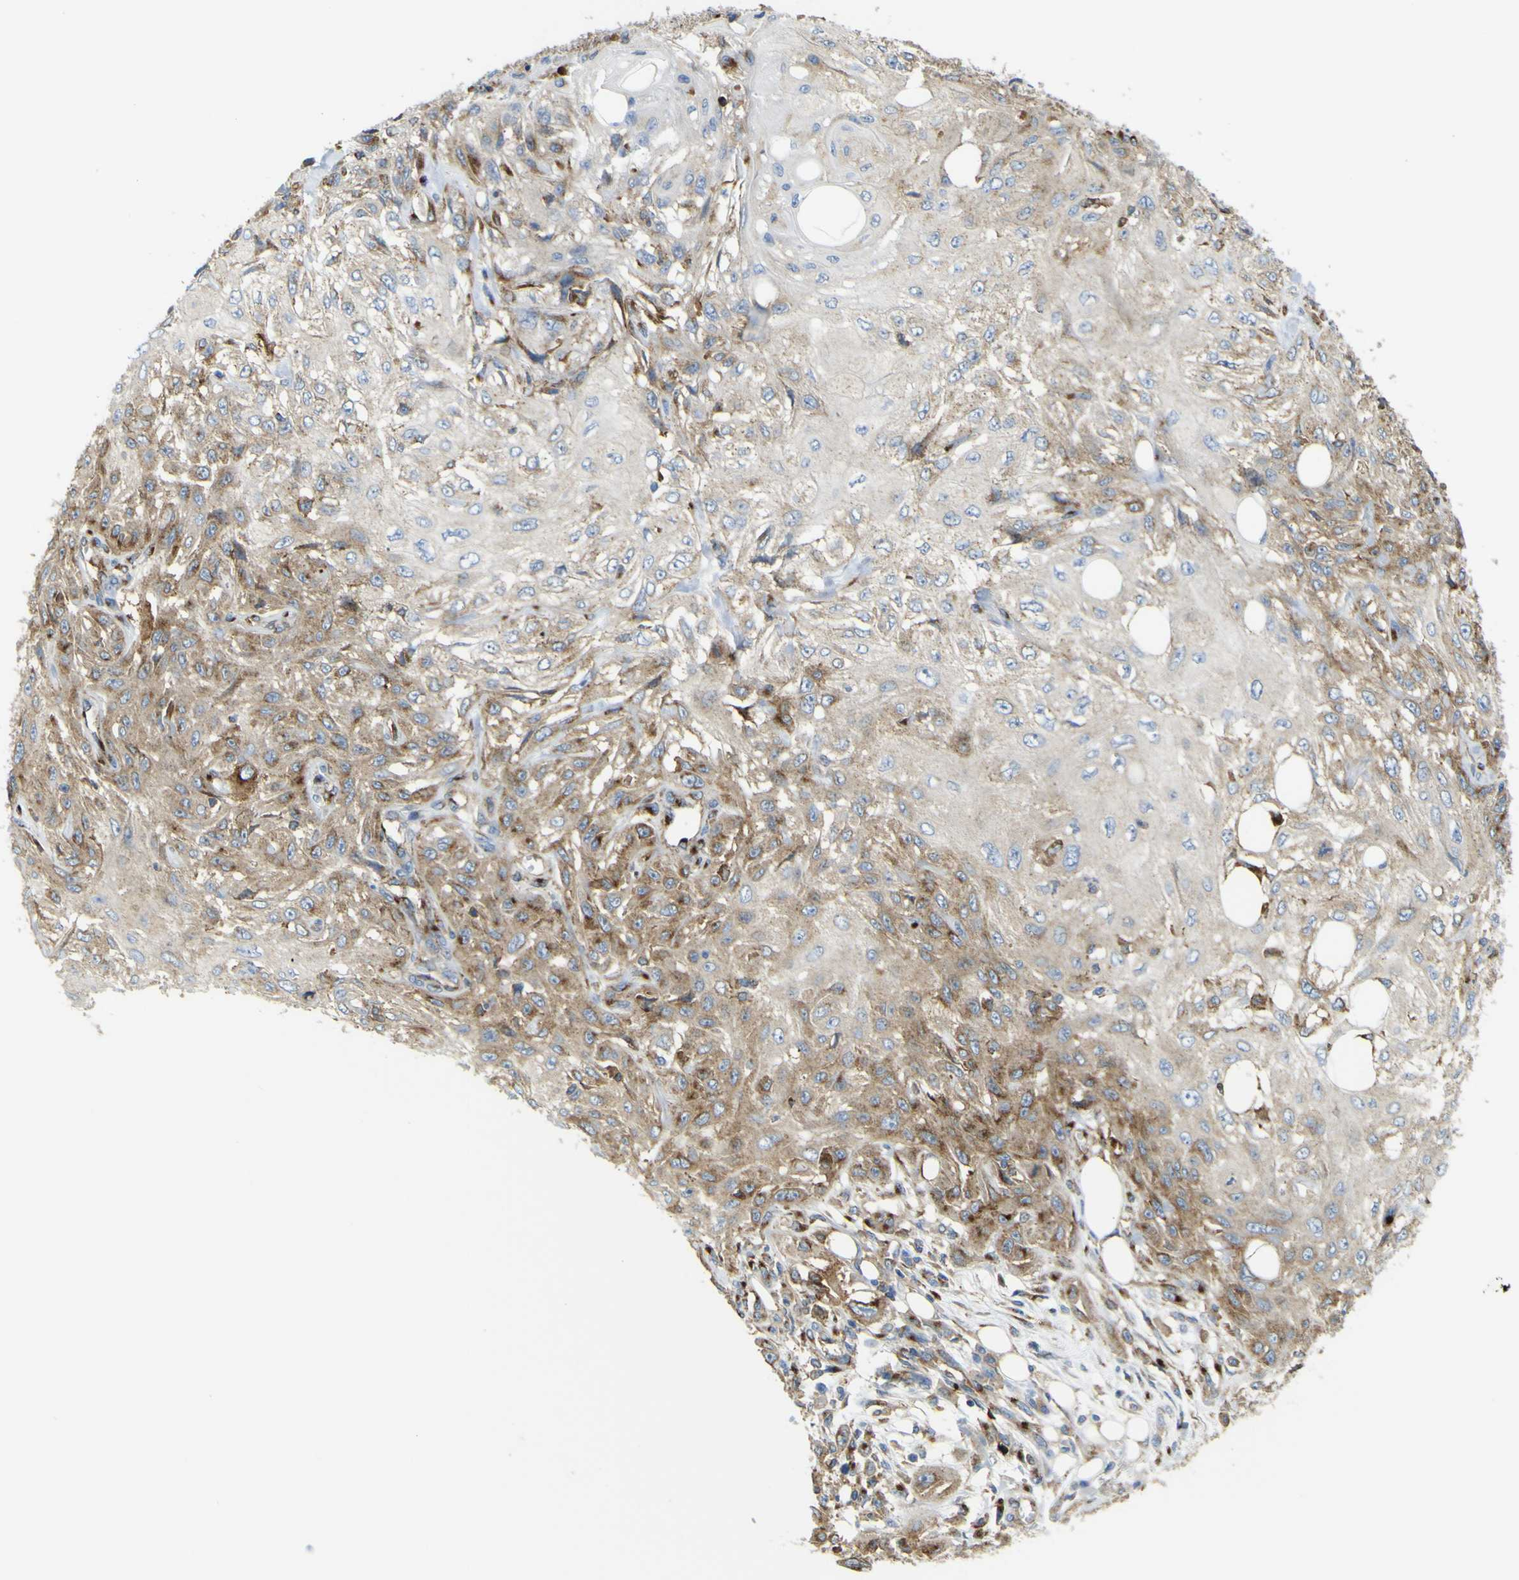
{"staining": {"intensity": "weak", "quantity": ">75%", "location": "cytoplasmic/membranous"}, "tissue": "skin cancer", "cell_type": "Tumor cells", "image_type": "cancer", "snomed": [{"axis": "morphology", "description": "Squamous cell carcinoma, NOS"}, {"axis": "topography", "description": "Skin"}], "caption": "Tumor cells demonstrate low levels of weak cytoplasmic/membranous staining in about >75% of cells in human squamous cell carcinoma (skin).", "gene": "IGF2R", "patient": {"sex": "male", "age": 75}}